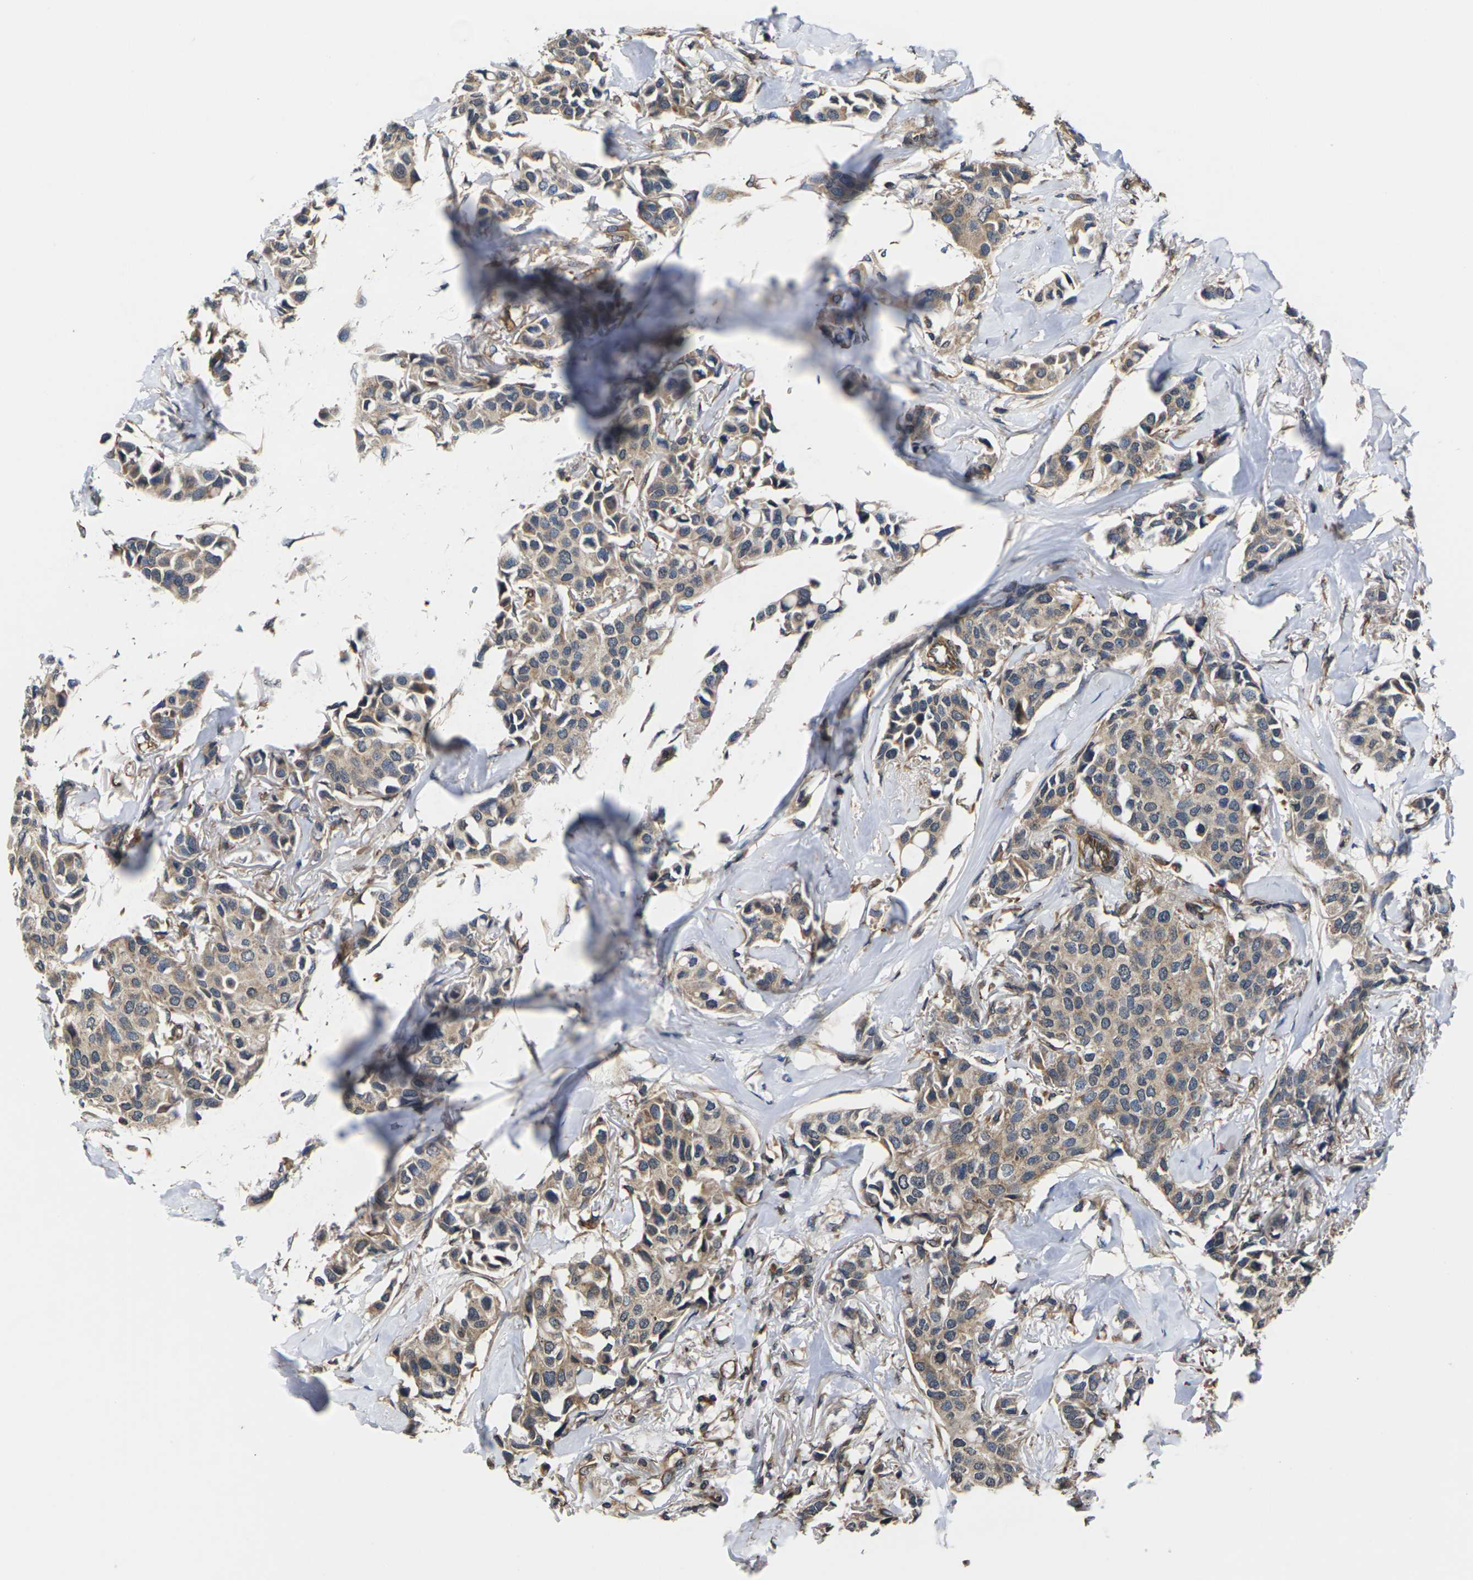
{"staining": {"intensity": "moderate", "quantity": ">75%", "location": "cytoplasmic/membranous"}, "tissue": "breast cancer", "cell_type": "Tumor cells", "image_type": "cancer", "snomed": [{"axis": "morphology", "description": "Duct carcinoma"}, {"axis": "topography", "description": "Breast"}], "caption": "Breast intraductal carcinoma tissue exhibits moderate cytoplasmic/membranous positivity in about >75% of tumor cells", "gene": "DKK2", "patient": {"sex": "female", "age": 80}}